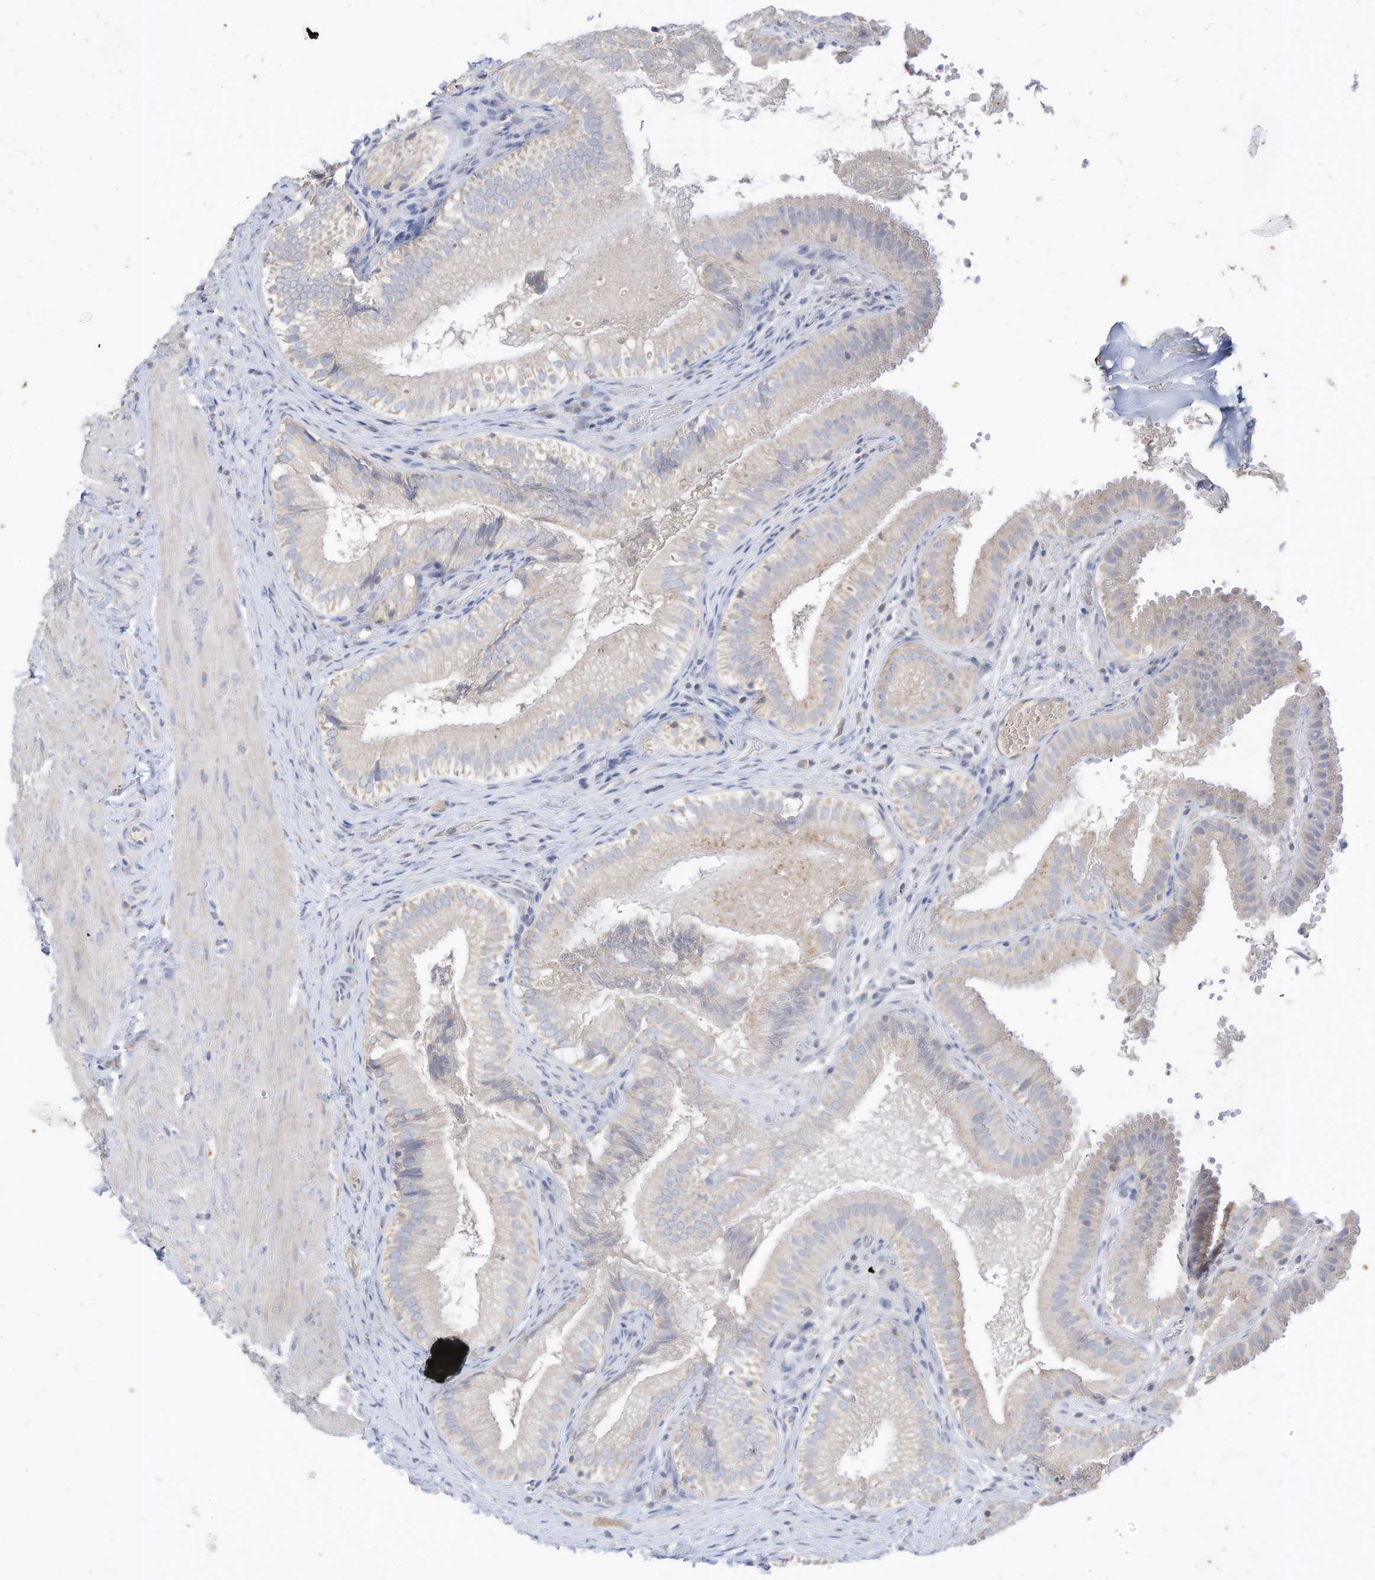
{"staining": {"intensity": "weak", "quantity": "25%-75%", "location": "cytoplasmic/membranous"}, "tissue": "gallbladder", "cell_type": "Glandular cells", "image_type": "normal", "snomed": [{"axis": "morphology", "description": "Normal tissue, NOS"}, {"axis": "topography", "description": "Gallbladder"}], "caption": "Immunohistochemistry (IHC) (DAB) staining of unremarkable human gallbladder displays weak cytoplasmic/membranous protein staining in approximately 25%-75% of glandular cells. (DAB = brown stain, brightfield microscopy at high magnification).", "gene": "RASA2", "patient": {"sex": "female", "age": 30}}